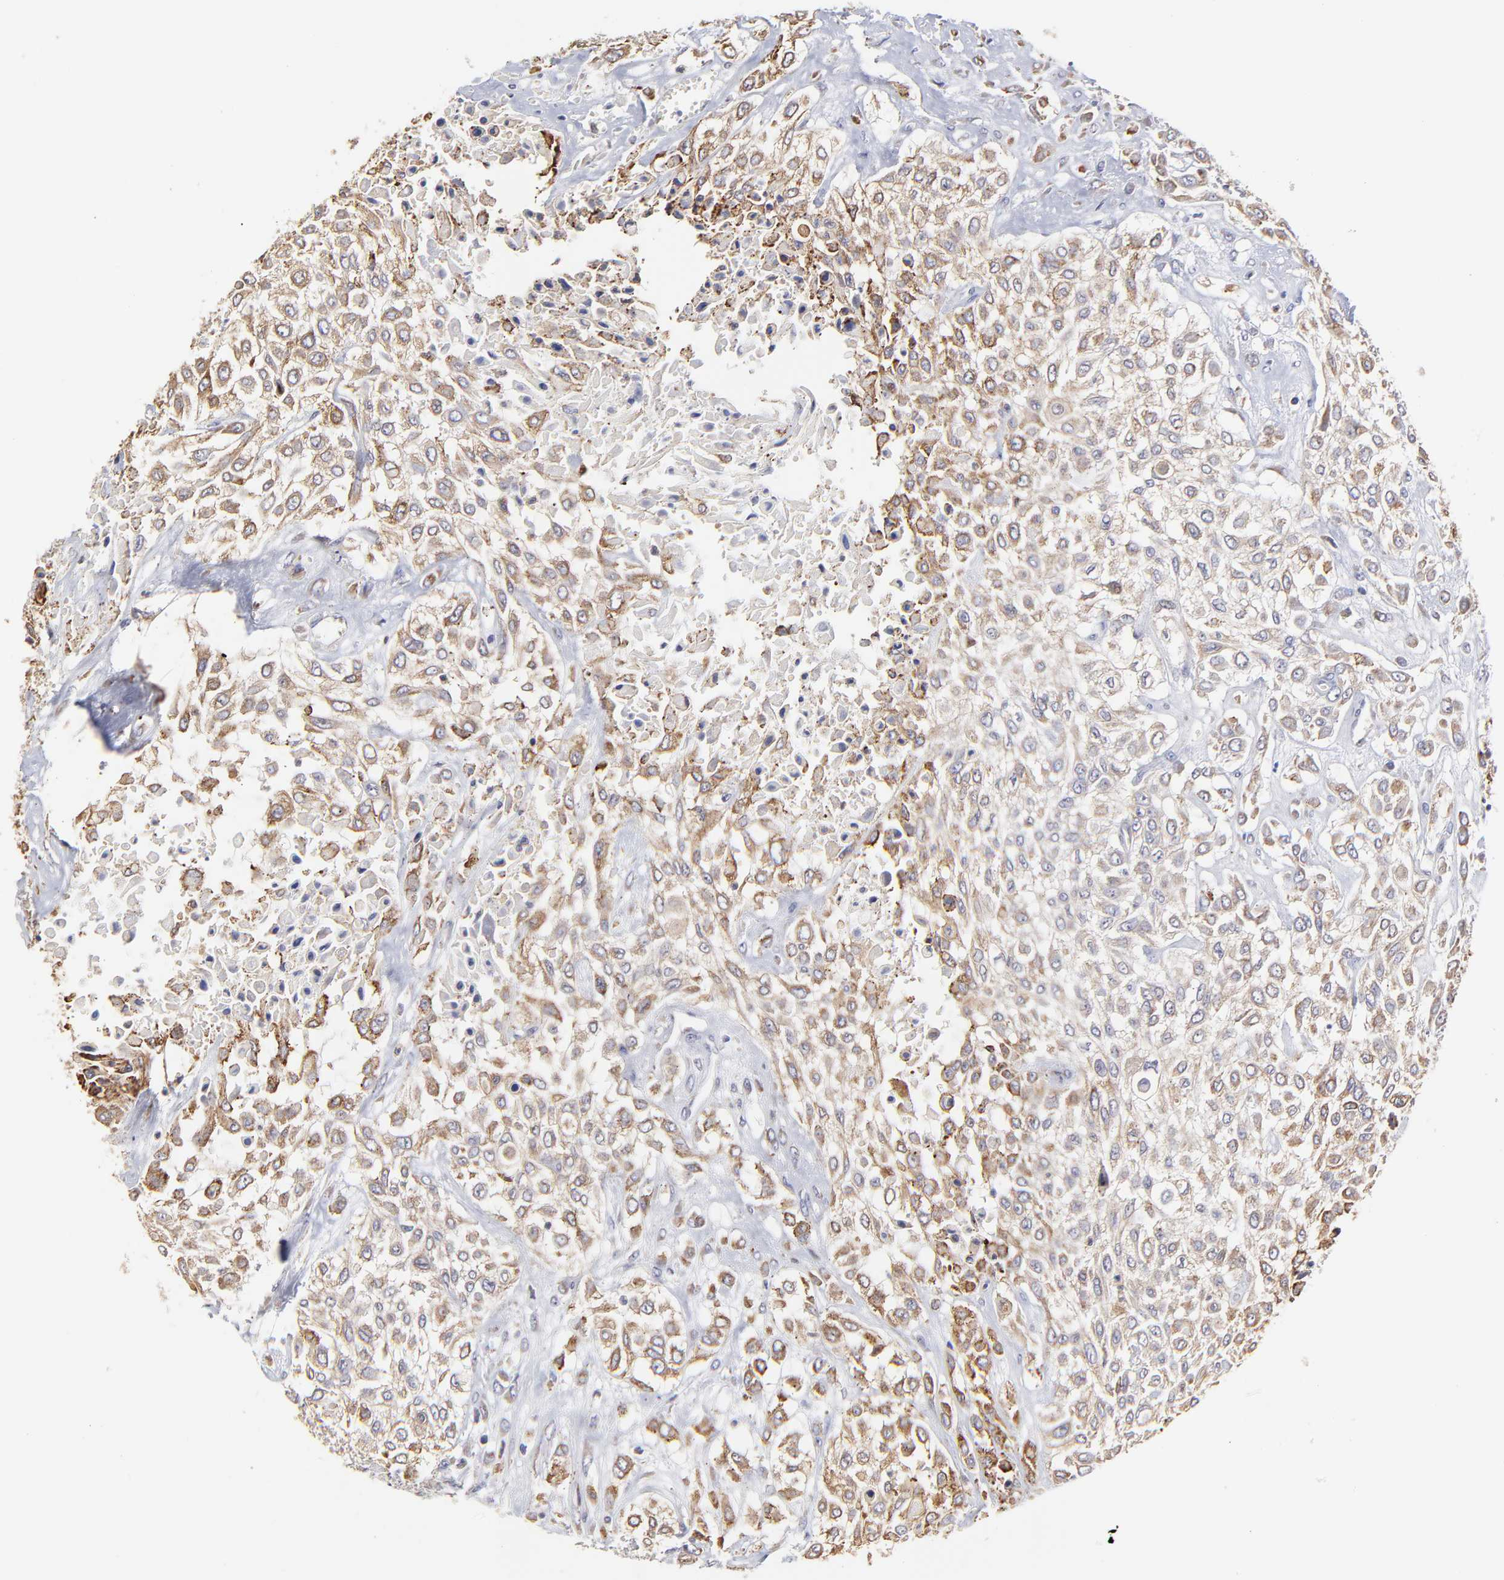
{"staining": {"intensity": "weak", "quantity": ">75%", "location": "cytoplasmic/membranous"}, "tissue": "urothelial cancer", "cell_type": "Tumor cells", "image_type": "cancer", "snomed": [{"axis": "morphology", "description": "Urothelial carcinoma, High grade"}, {"axis": "topography", "description": "Urinary bladder"}], "caption": "Immunohistochemical staining of human urothelial cancer exhibits weak cytoplasmic/membranous protein positivity in approximately >75% of tumor cells. Using DAB (brown) and hematoxylin (blue) stains, captured at high magnification using brightfield microscopy.", "gene": "GCSAM", "patient": {"sex": "male", "age": 57}}